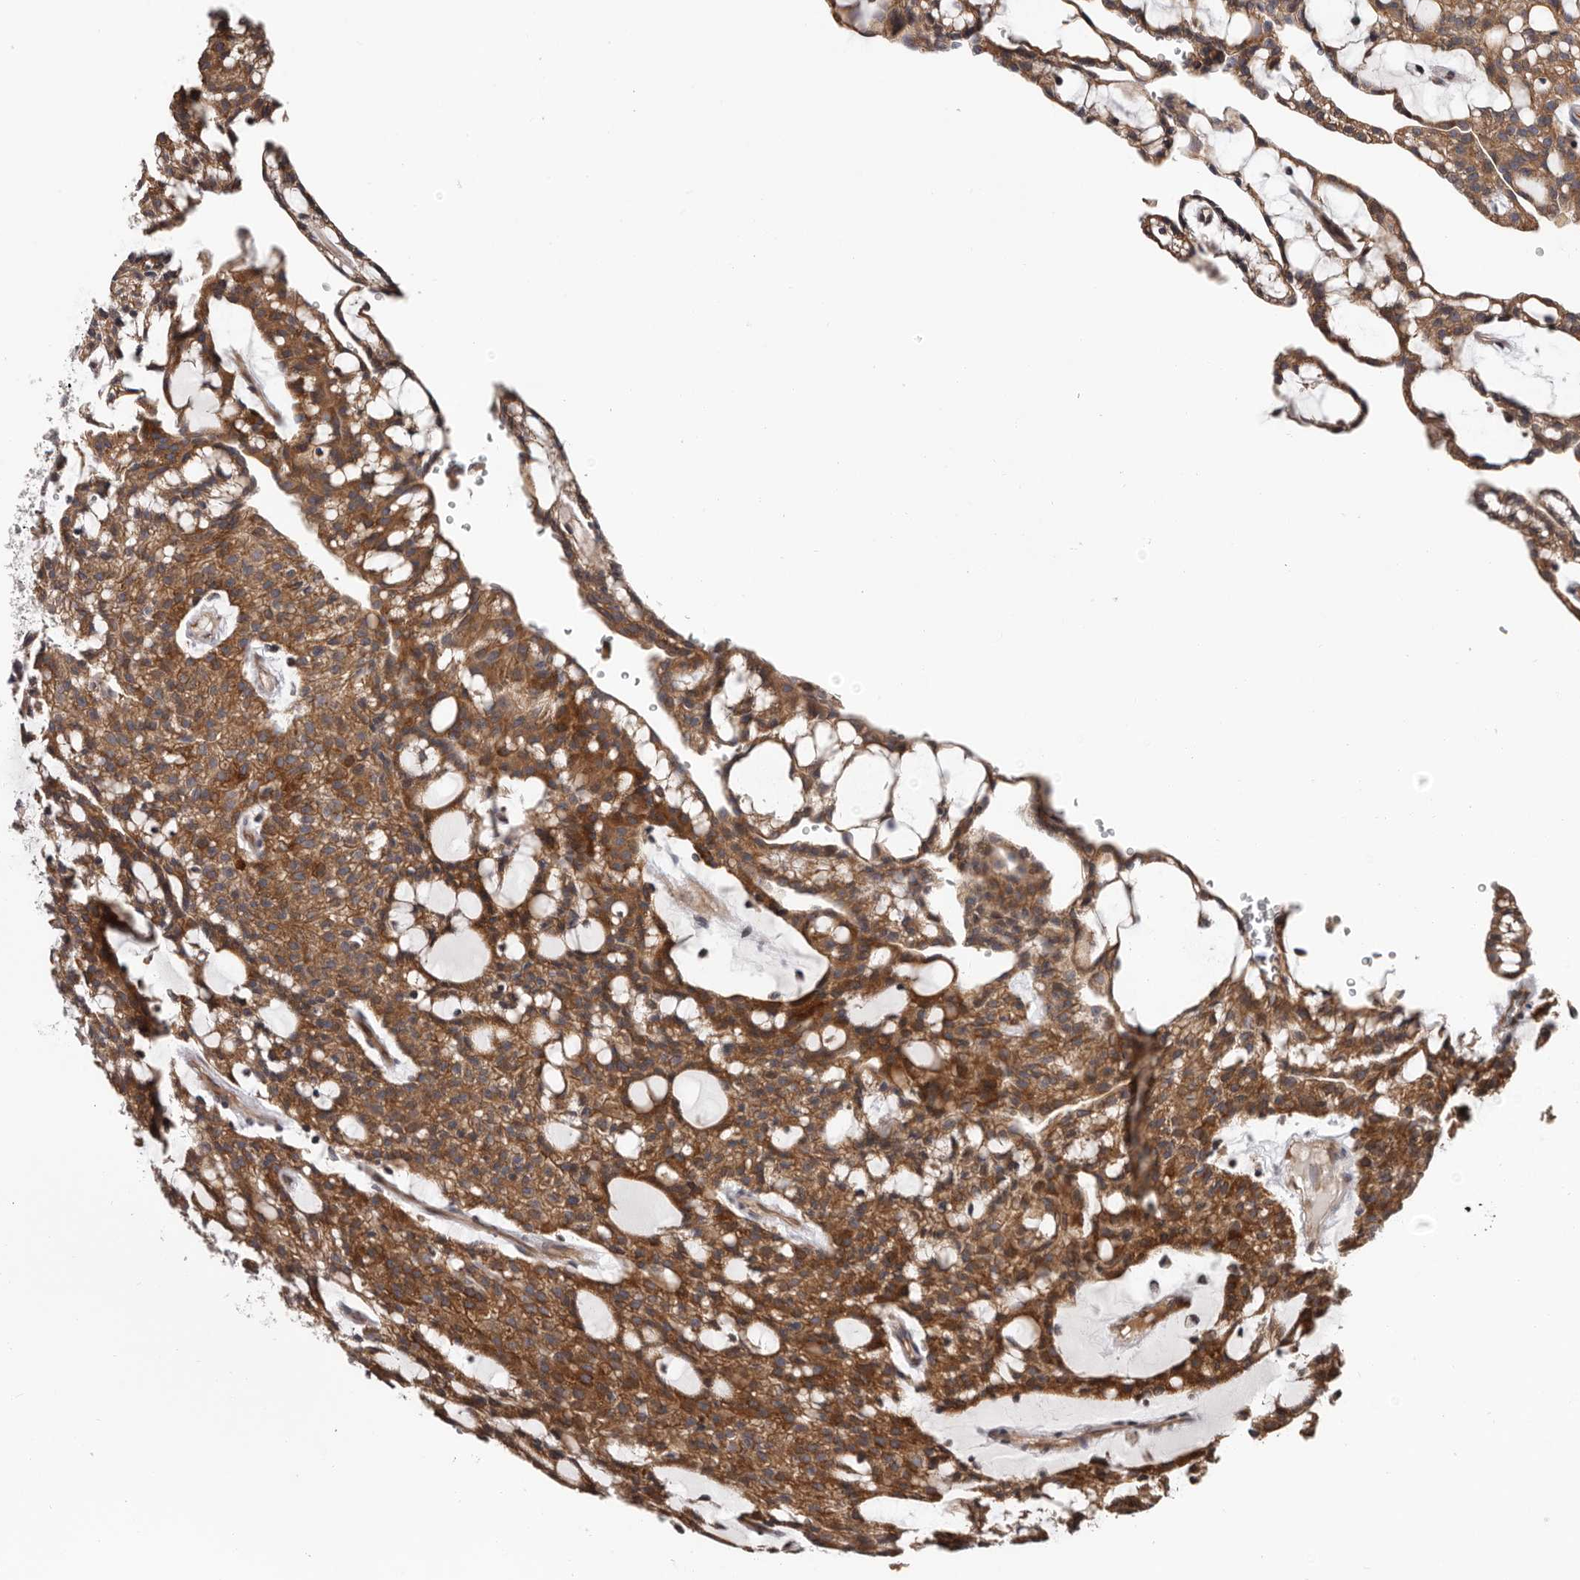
{"staining": {"intensity": "moderate", "quantity": ">75%", "location": "cytoplasmic/membranous"}, "tissue": "renal cancer", "cell_type": "Tumor cells", "image_type": "cancer", "snomed": [{"axis": "morphology", "description": "Adenocarcinoma, NOS"}, {"axis": "topography", "description": "Kidney"}], "caption": "Tumor cells reveal medium levels of moderate cytoplasmic/membranous expression in about >75% of cells in renal adenocarcinoma.", "gene": "VPS37A", "patient": {"sex": "male", "age": 63}}